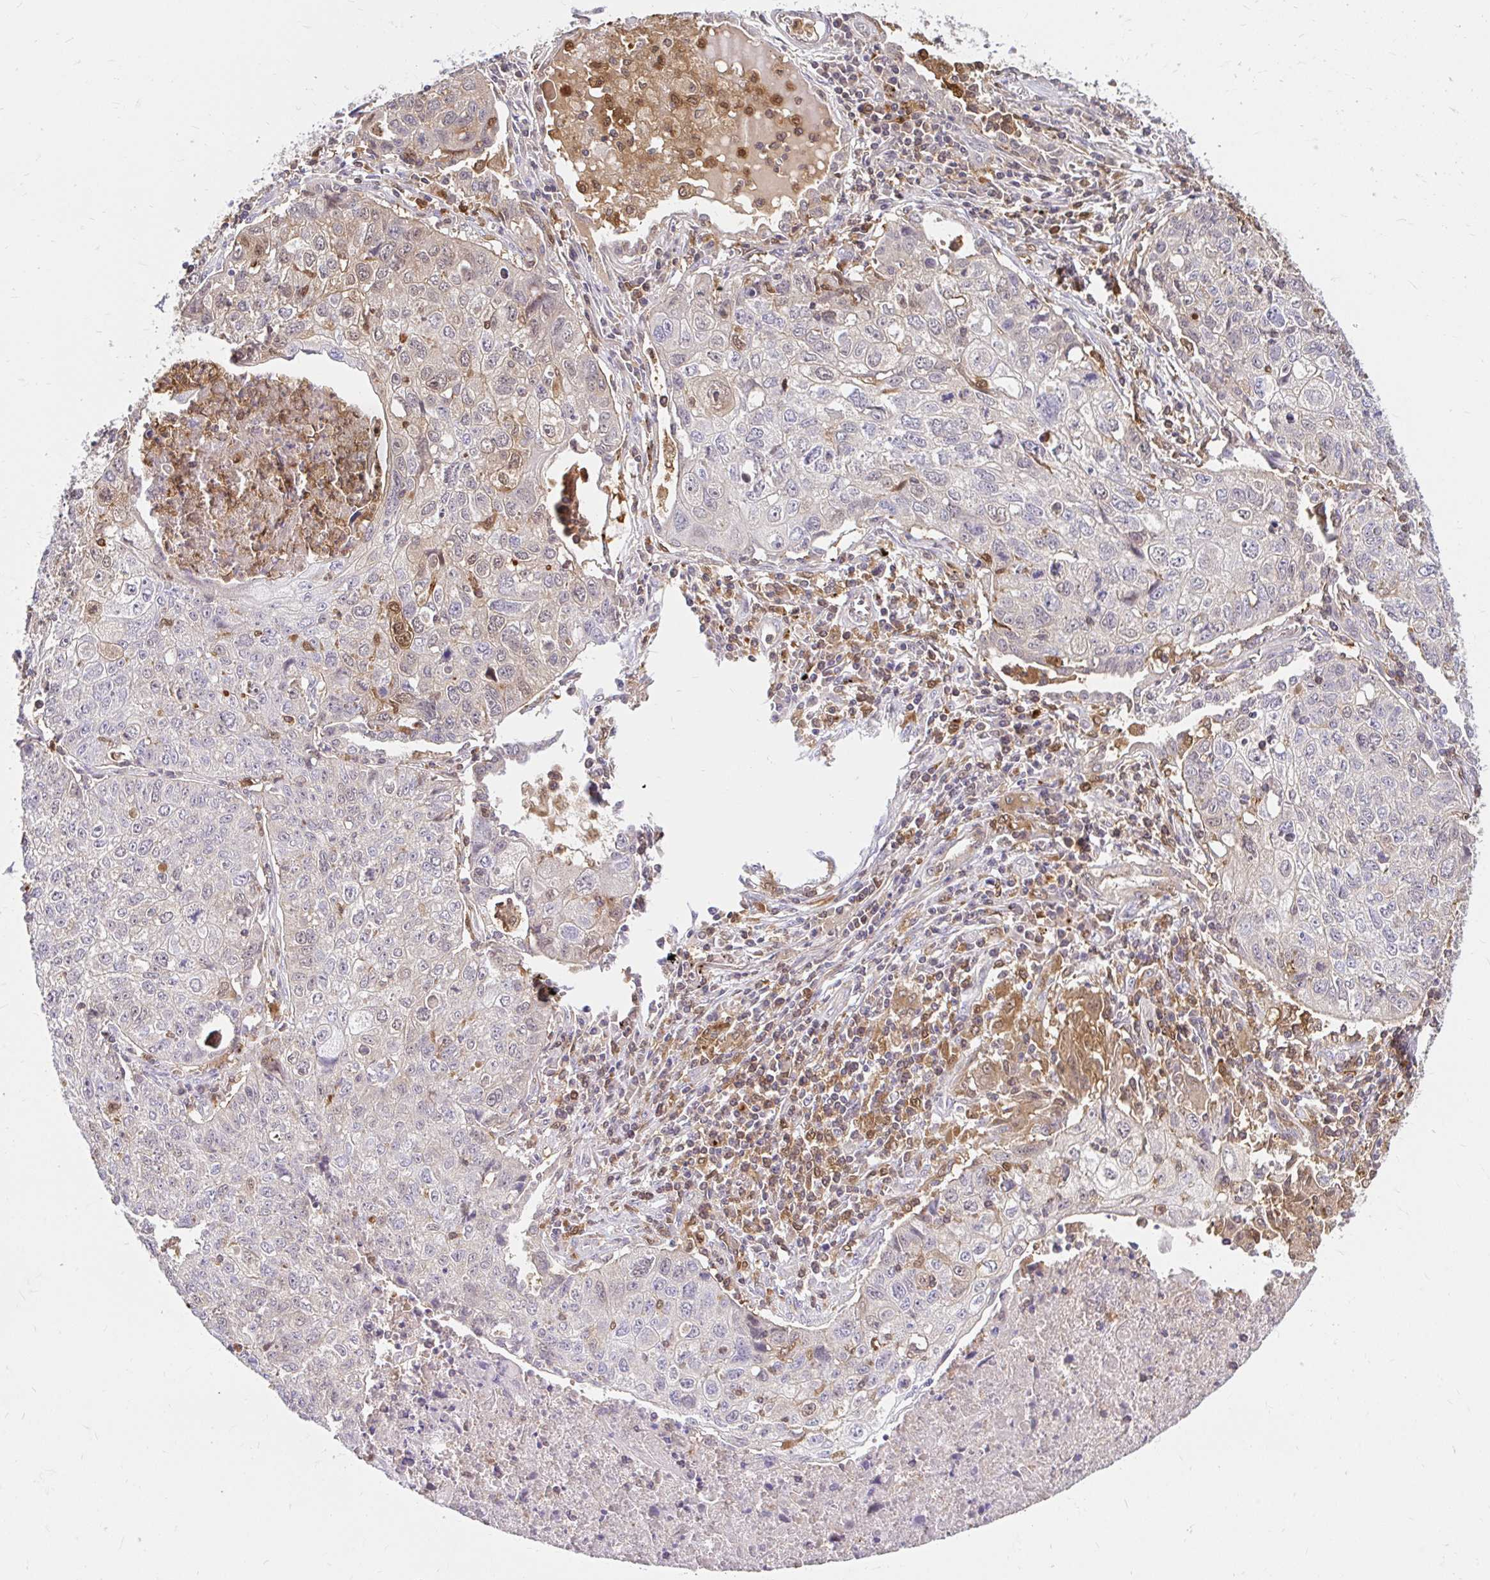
{"staining": {"intensity": "negative", "quantity": "none", "location": "none"}, "tissue": "lung cancer", "cell_type": "Tumor cells", "image_type": "cancer", "snomed": [{"axis": "morphology", "description": "Normal morphology"}, {"axis": "morphology", "description": "Aneuploidy"}, {"axis": "morphology", "description": "Squamous cell carcinoma, NOS"}, {"axis": "topography", "description": "Lymph node"}, {"axis": "topography", "description": "Lung"}], "caption": "Photomicrograph shows no protein staining in tumor cells of lung cancer (squamous cell carcinoma) tissue. (DAB immunohistochemistry visualized using brightfield microscopy, high magnification).", "gene": "PYCARD", "patient": {"sex": "female", "age": 76}}